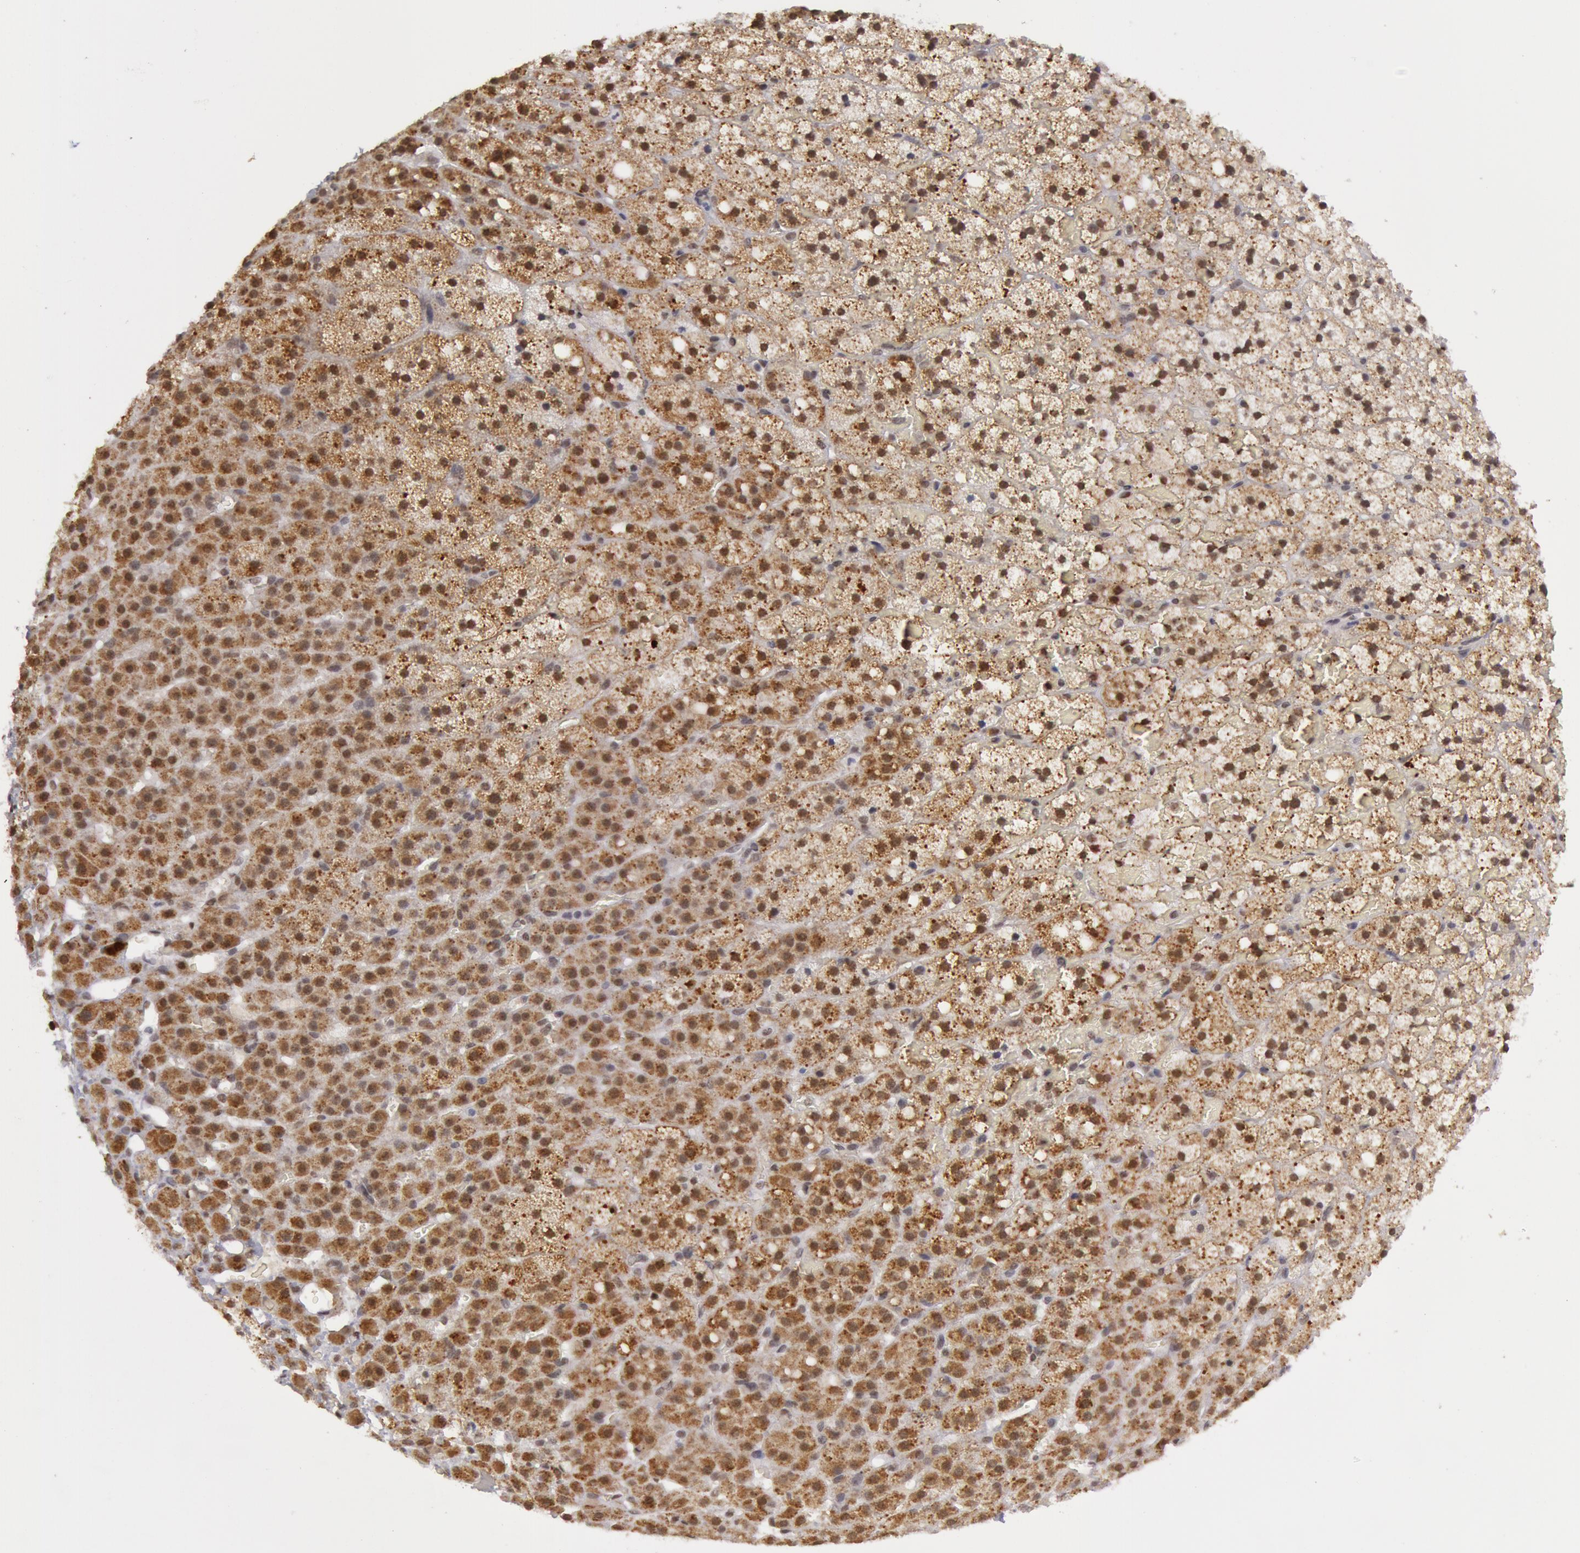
{"staining": {"intensity": "moderate", "quantity": ">75%", "location": "cytoplasmic/membranous"}, "tissue": "adrenal gland", "cell_type": "Glandular cells", "image_type": "normal", "snomed": [{"axis": "morphology", "description": "Normal tissue, NOS"}, {"axis": "topography", "description": "Adrenal gland"}], "caption": "Immunohistochemical staining of benign adrenal gland exhibits medium levels of moderate cytoplasmic/membranous positivity in approximately >75% of glandular cells. (DAB IHC, brown staining for protein, blue staining for nuclei).", "gene": "VRTN", "patient": {"sex": "male", "age": 35}}